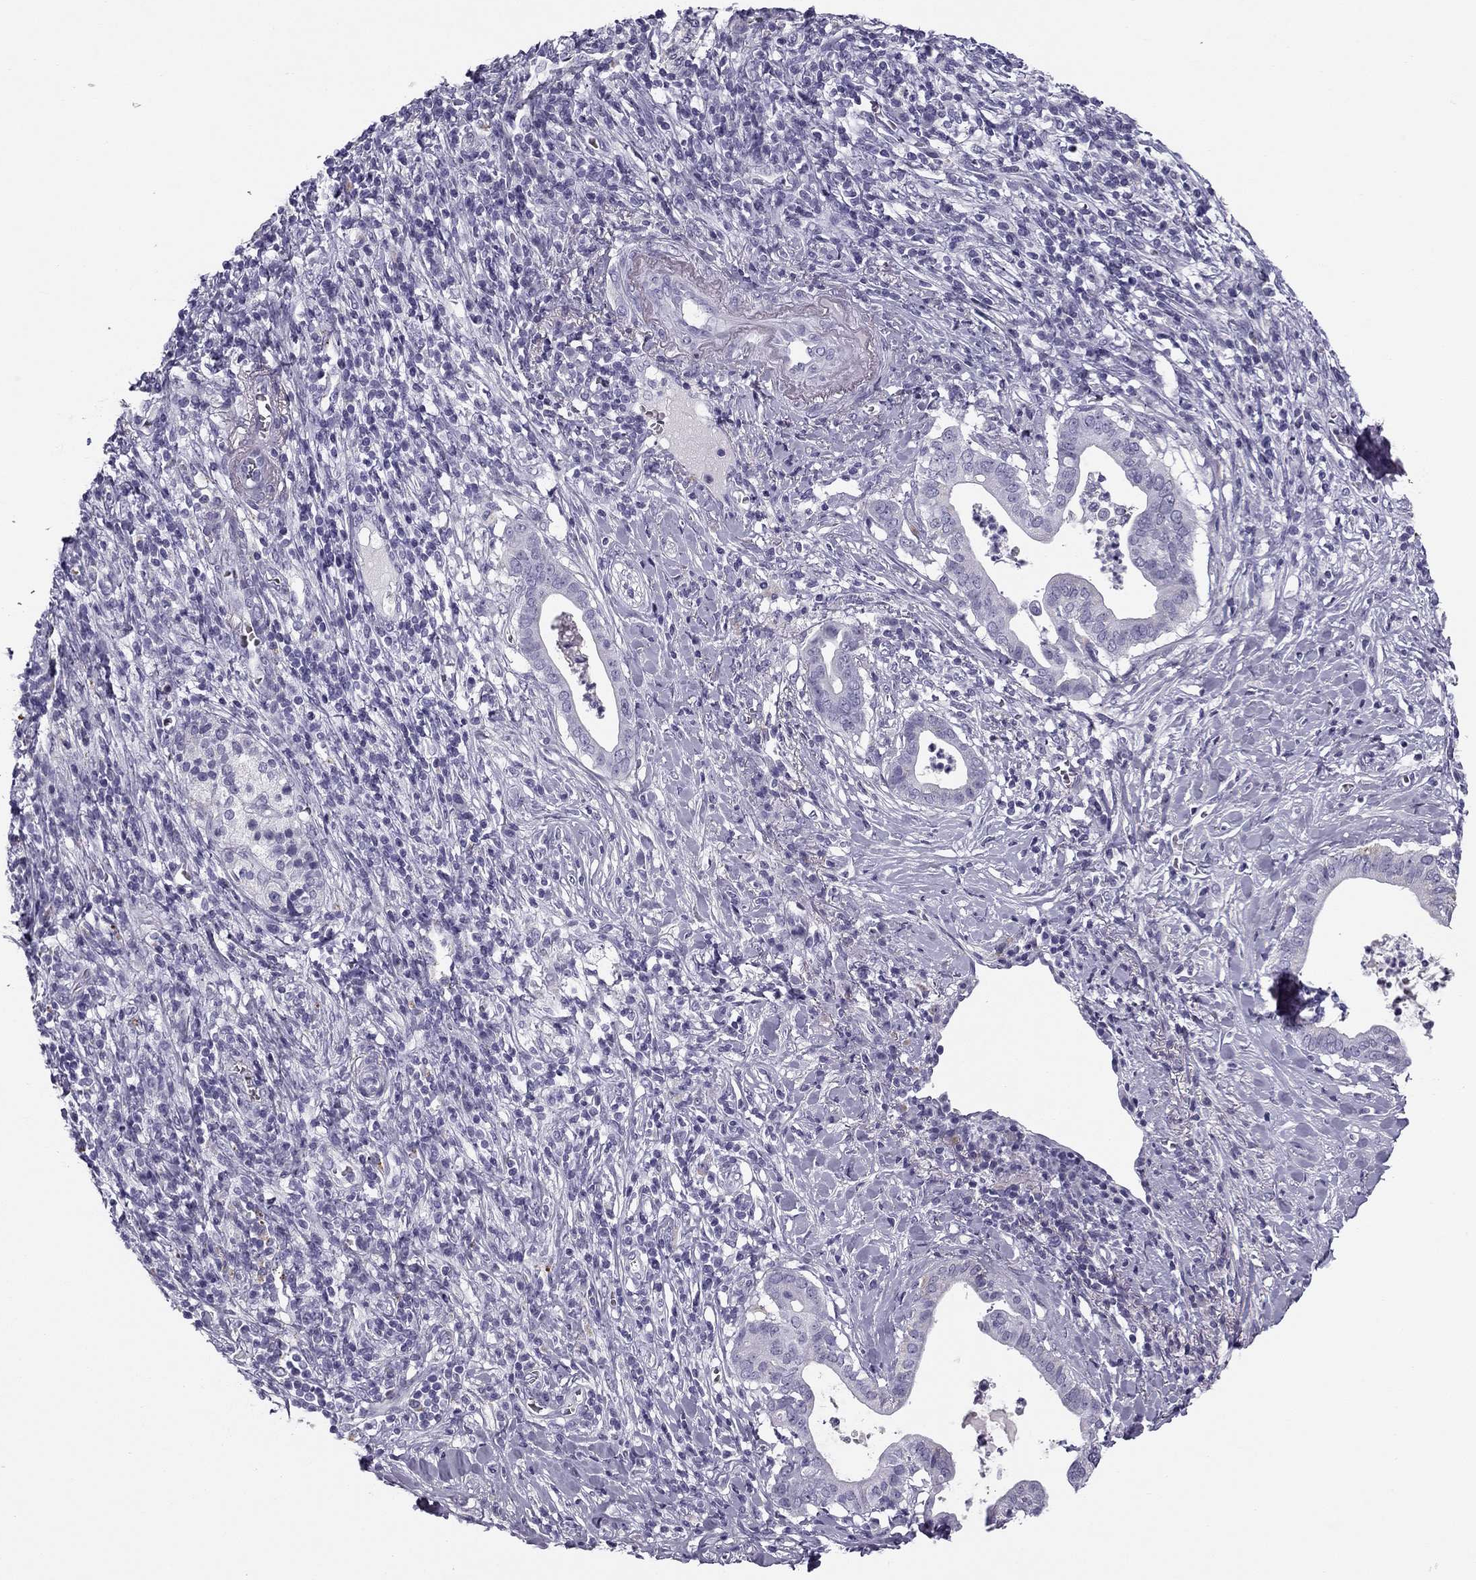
{"staining": {"intensity": "negative", "quantity": "none", "location": "none"}, "tissue": "pancreatic cancer", "cell_type": "Tumor cells", "image_type": "cancer", "snomed": [{"axis": "morphology", "description": "Adenocarcinoma, NOS"}, {"axis": "topography", "description": "Pancreas"}], "caption": "Human adenocarcinoma (pancreatic) stained for a protein using IHC reveals no staining in tumor cells.", "gene": "MC5R", "patient": {"sex": "male", "age": 61}}